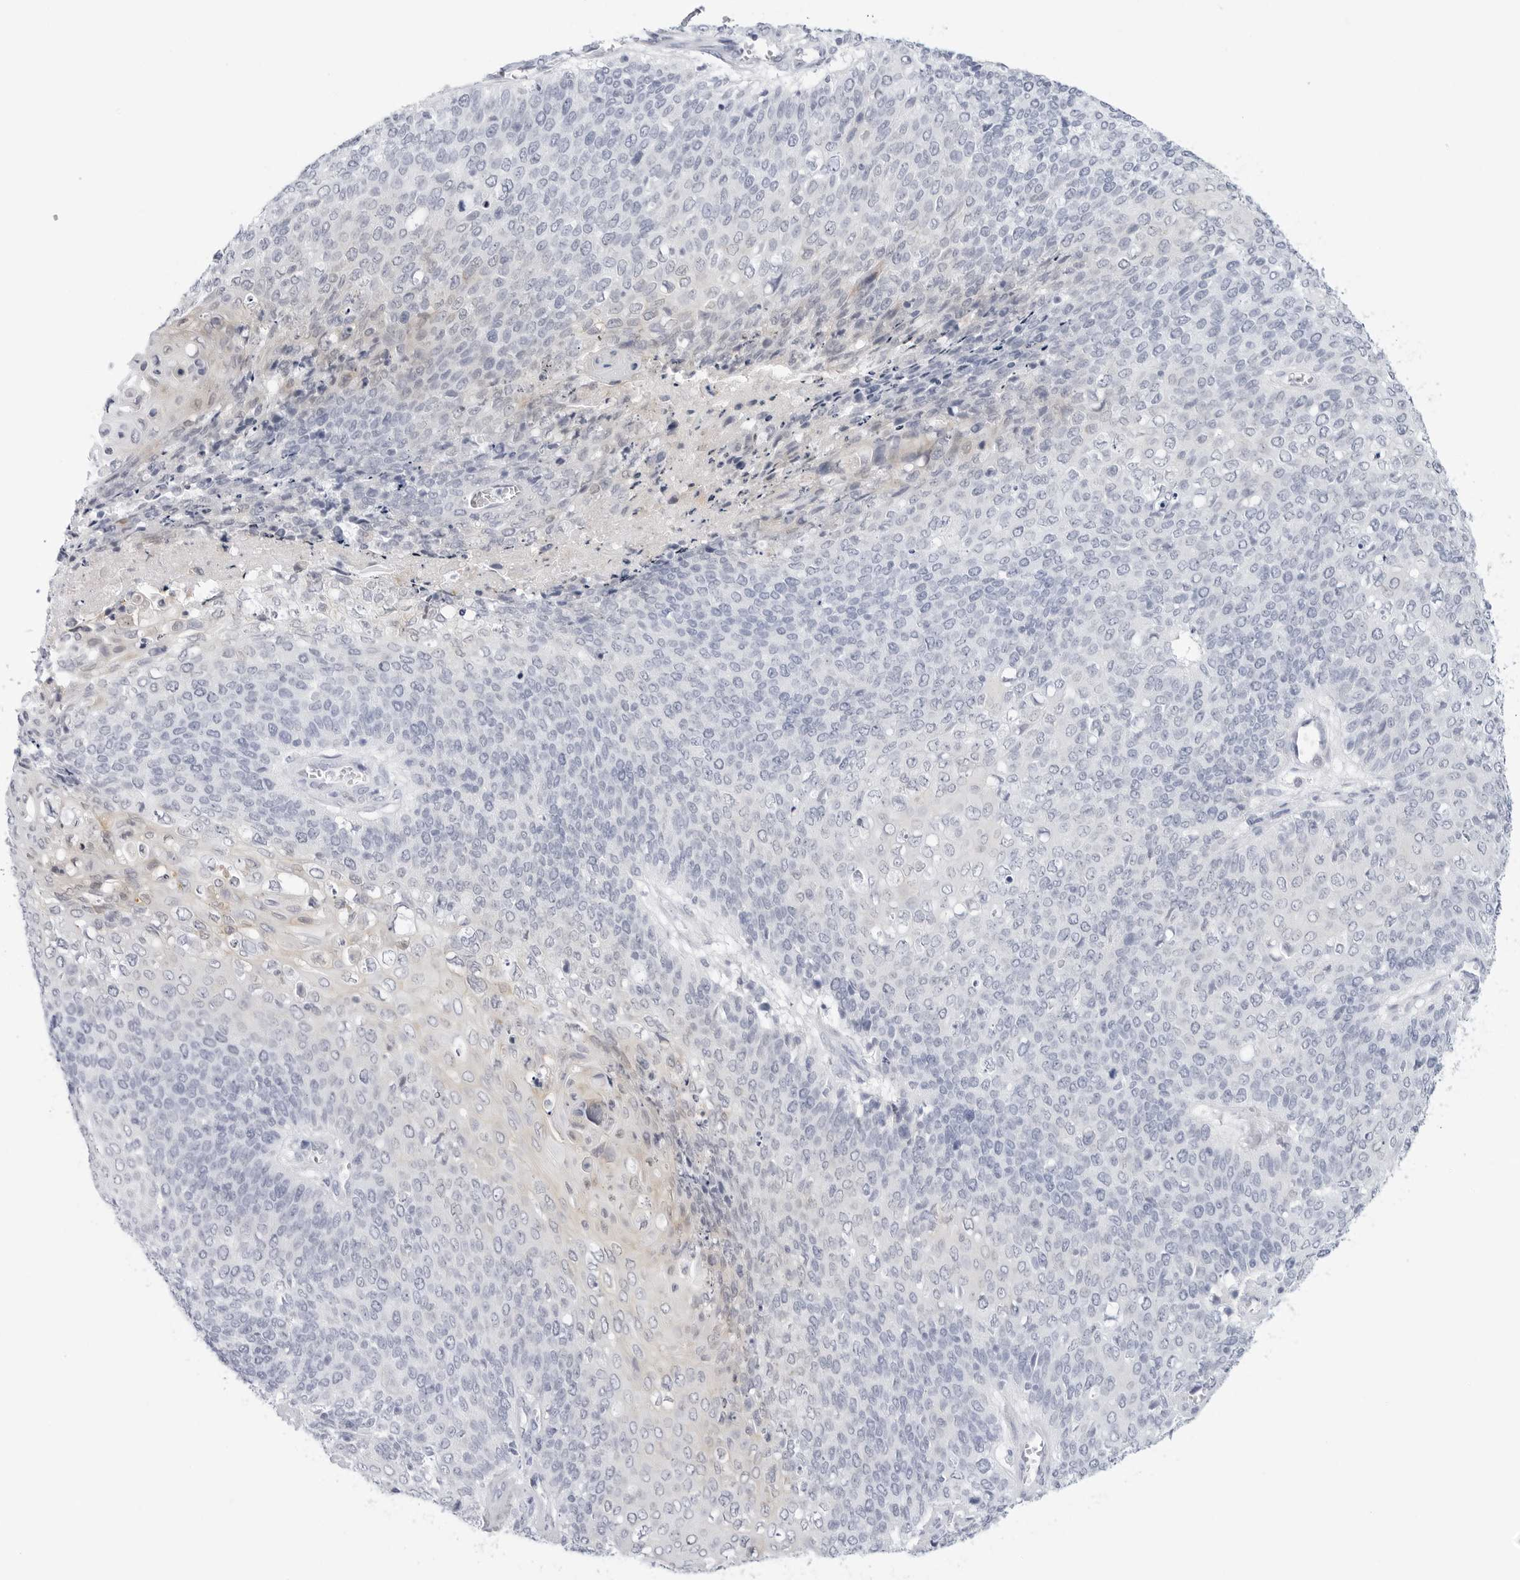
{"staining": {"intensity": "negative", "quantity": "none", "location": "none"}, "tissue": "cervical cancer", "cell_type": "Tumor cells", "image_type": "cancer", "snomed": [{"axis": "morphology", "description": "Squamous cell carcinoma, NOS"}, {"axis": "topography", "description": "Cervix"}], "caption": "Human squamous cell carcinoma (cervical) stained for a protein using IHC shows no positivity in tumor cells.", "gene": "SLC19A1", "patient": {"sex": "female", "age": 39}}